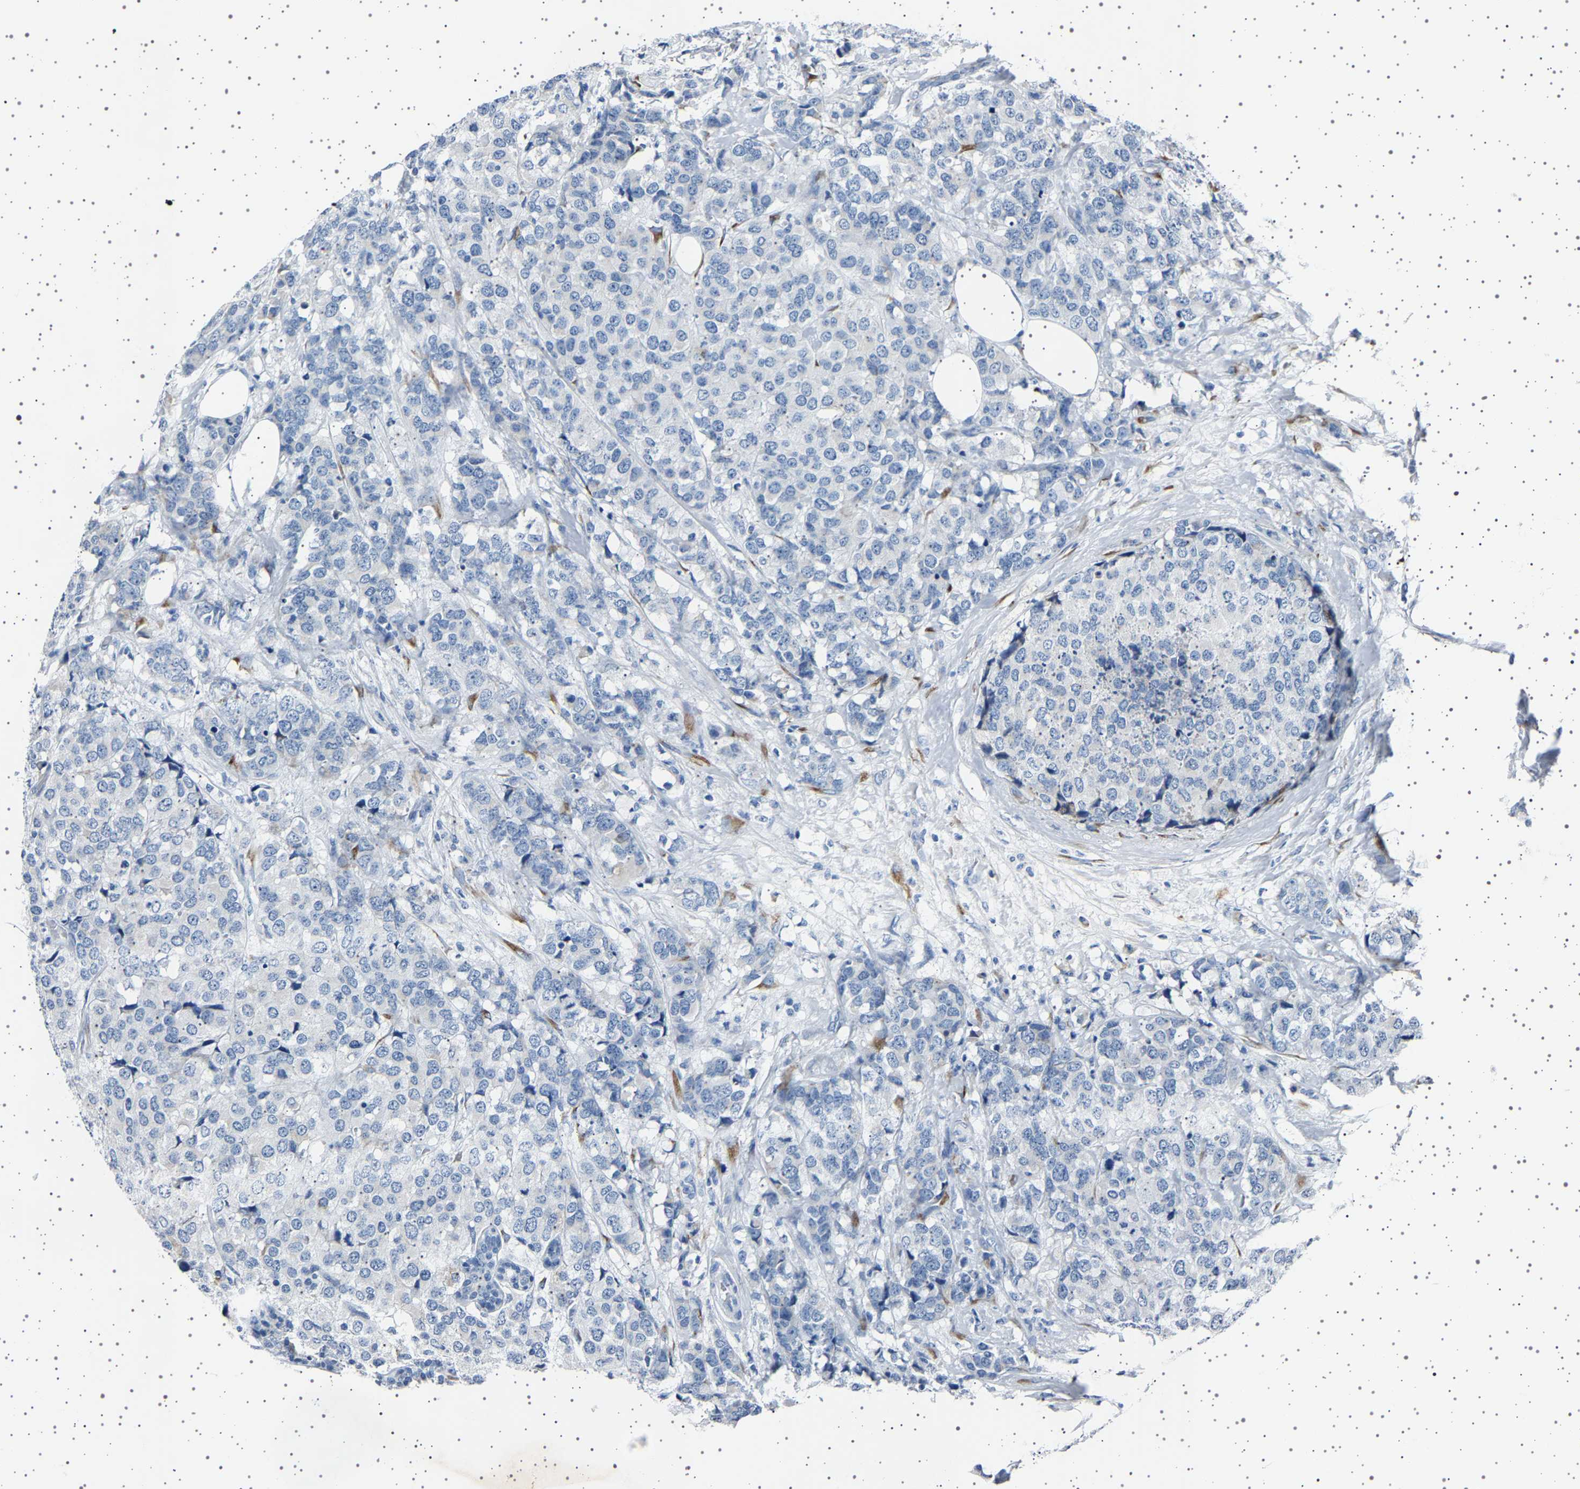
{"staining": {"intensity": "negative", "quantity": "none", "location": "none"}, "tissue": "breast cancer", "cell_type": "Tumor cells", "image_type": "cancer", "snomed": [{"axis": "morphology", "description": "Lobular carcinoma"}, {"axis": "topography", "description": "Breast"}], "caption": "IHC of lobular carcinoma (breast) exhibits no expression in tumor cells.", "gene": "FTCD", "patient": {"sex": "female", "age": 59}}